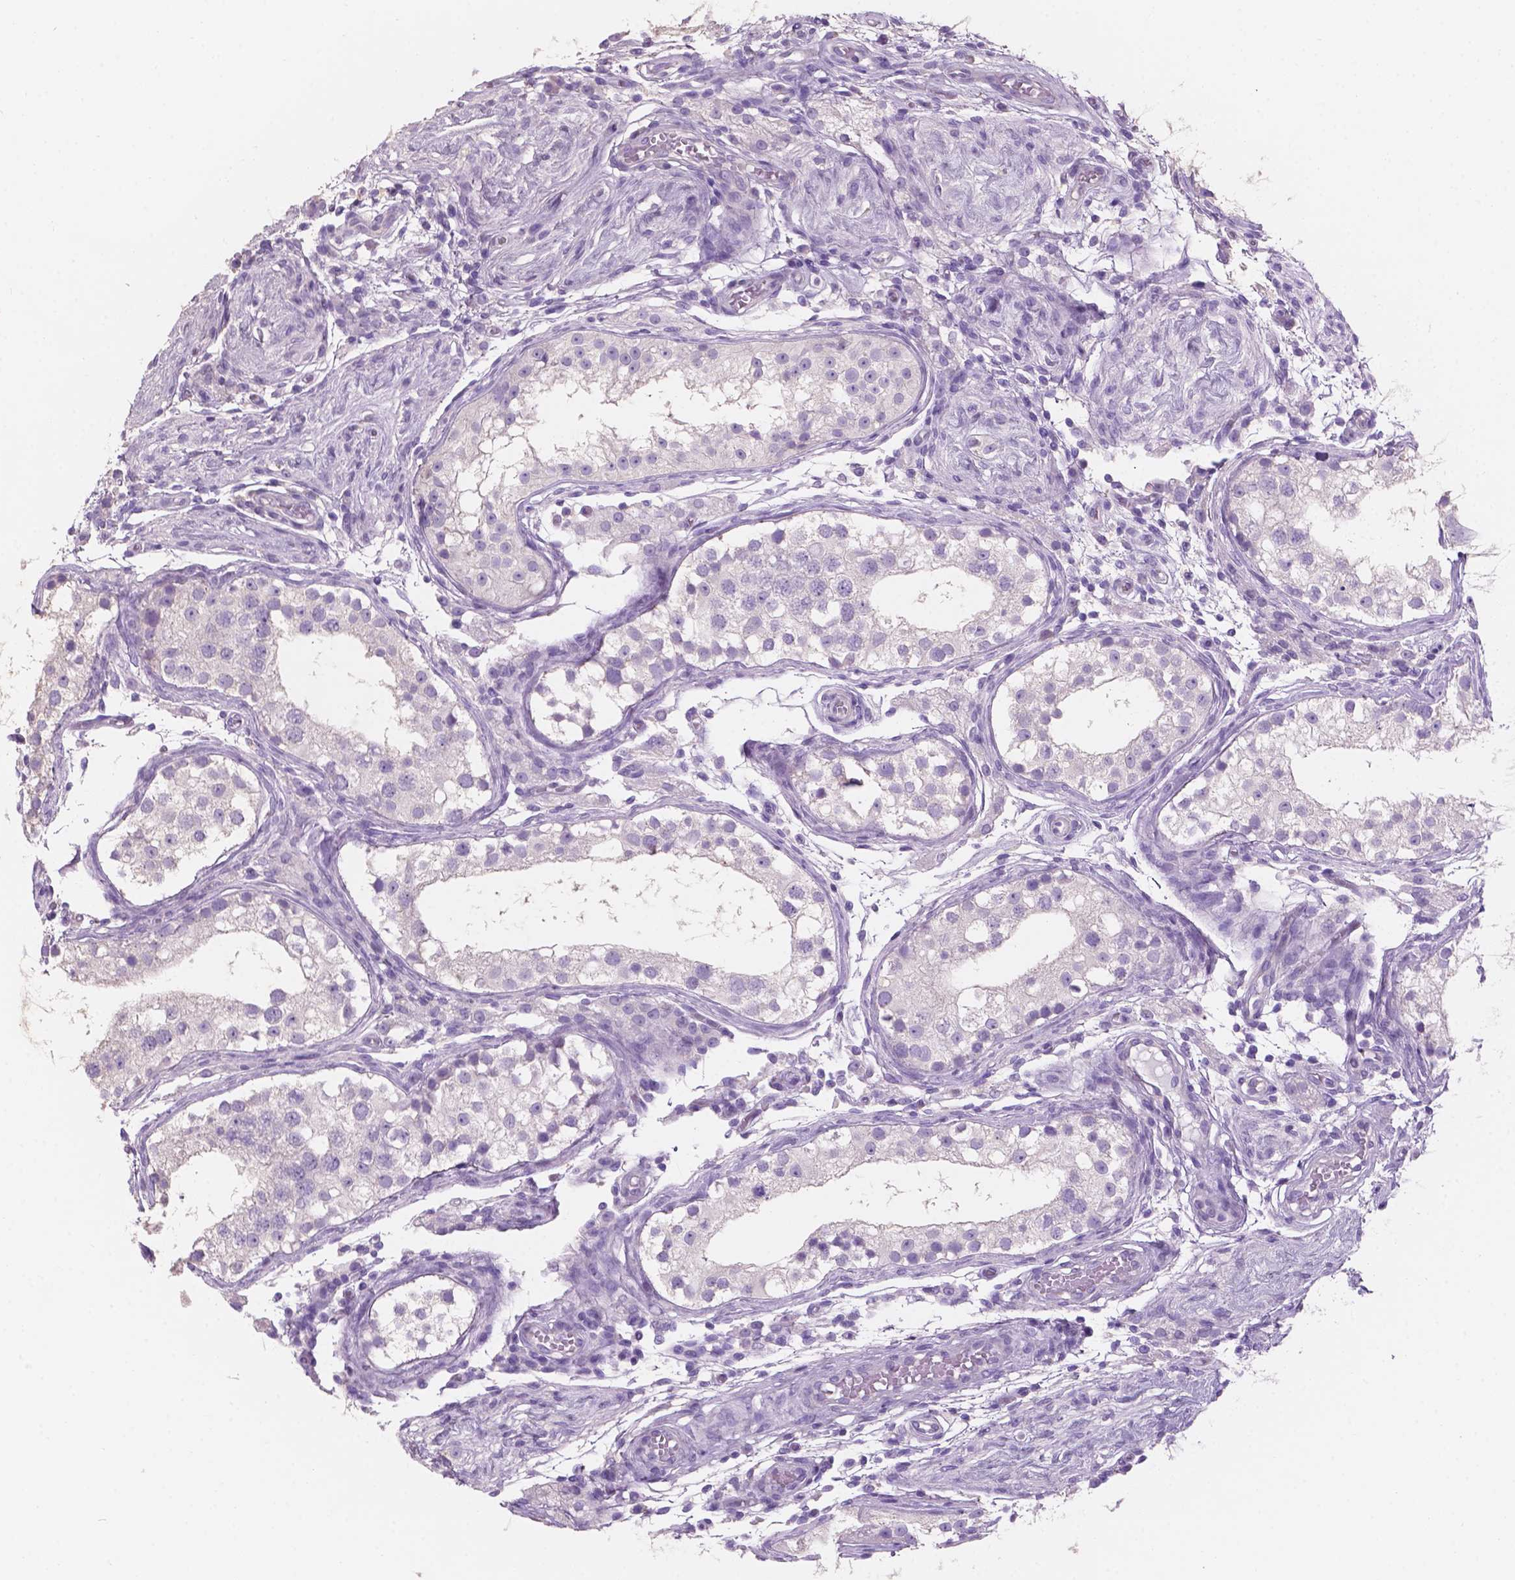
{"staining": {"intensity": "negative", "quantity": "none", "location": "none"}, "tissue": "testis", "cell_type": "Cells in seminiferous ducts", "image_type": "normal", "snomed": [{"axis": "morphology", "description": "Normal tissue, NOS"}, {"axis": "morphology", "description": "Seminoma, NOS"}, {"axis": "topography", "description": "Testis"}], "caption": "Immunohistochemistry histopathology image of benign testis stained for a protein (brown), which demonstrates no expression in cells in seminiferous ducts.", "gene": "SBSN", "patient": {"sex": "male", "age": 29}}